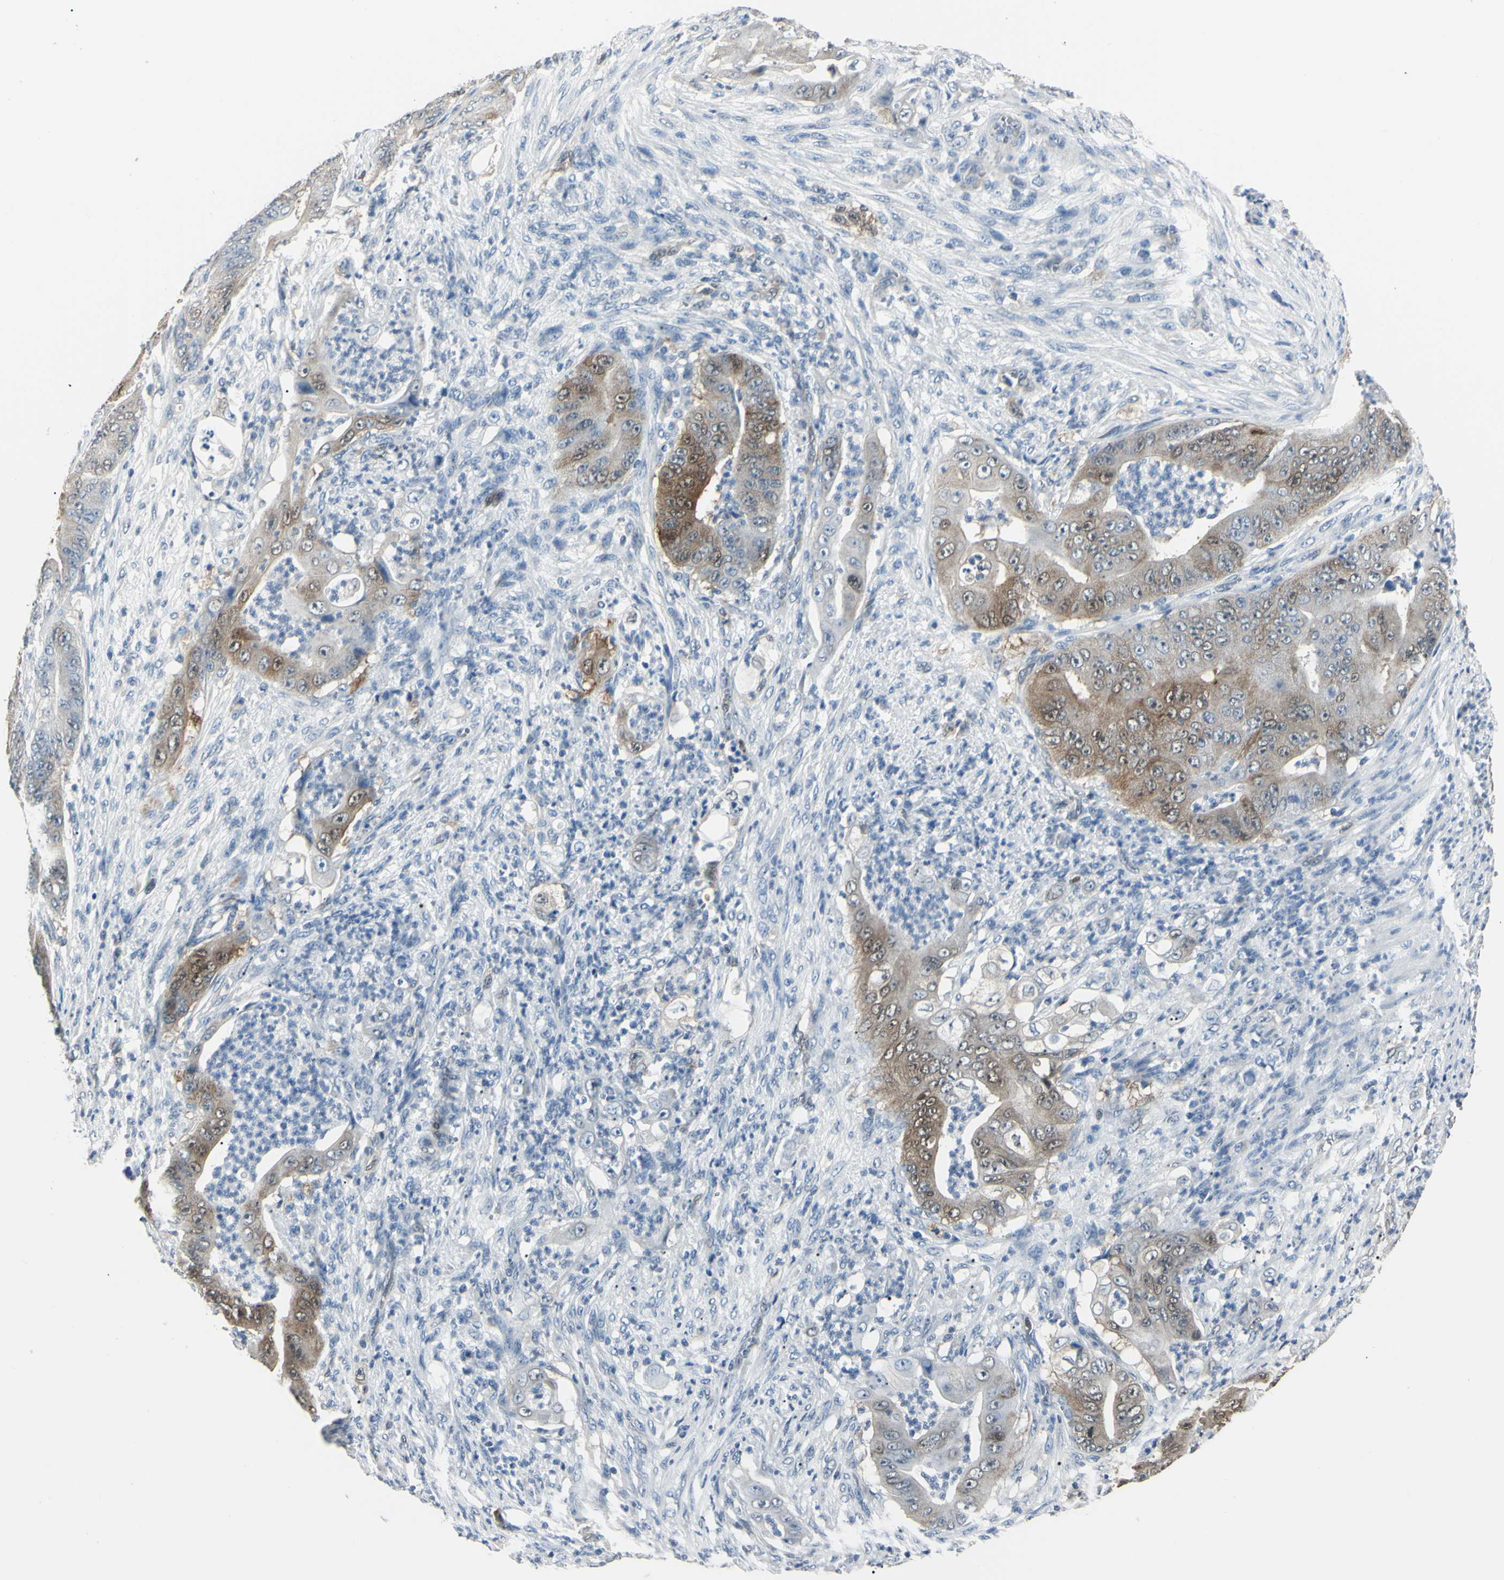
{"staining": {"intensity": "moderate", "quantity": "25%-75%", "location": "cytoplasmic/membranous,nuclear"}, "tissue": "stomach cancer", "cell_type": "Tumor cells", "image_type": "cancer", "snomed": [{"axis": "morphology", "description": "Adenocarcinoma, NOS"}, {"axis": "topography", "description": "Stomach"}], "caption": "DAB immunohistochemical staining of stomach adenocarcinoma reveals moderate cytoplasmic/membranous and nuclear protein positivity in about 25%-75% of tumor cells.", "gene": "AKR1C3", "patient": {"sex": "female", "age": 73}}